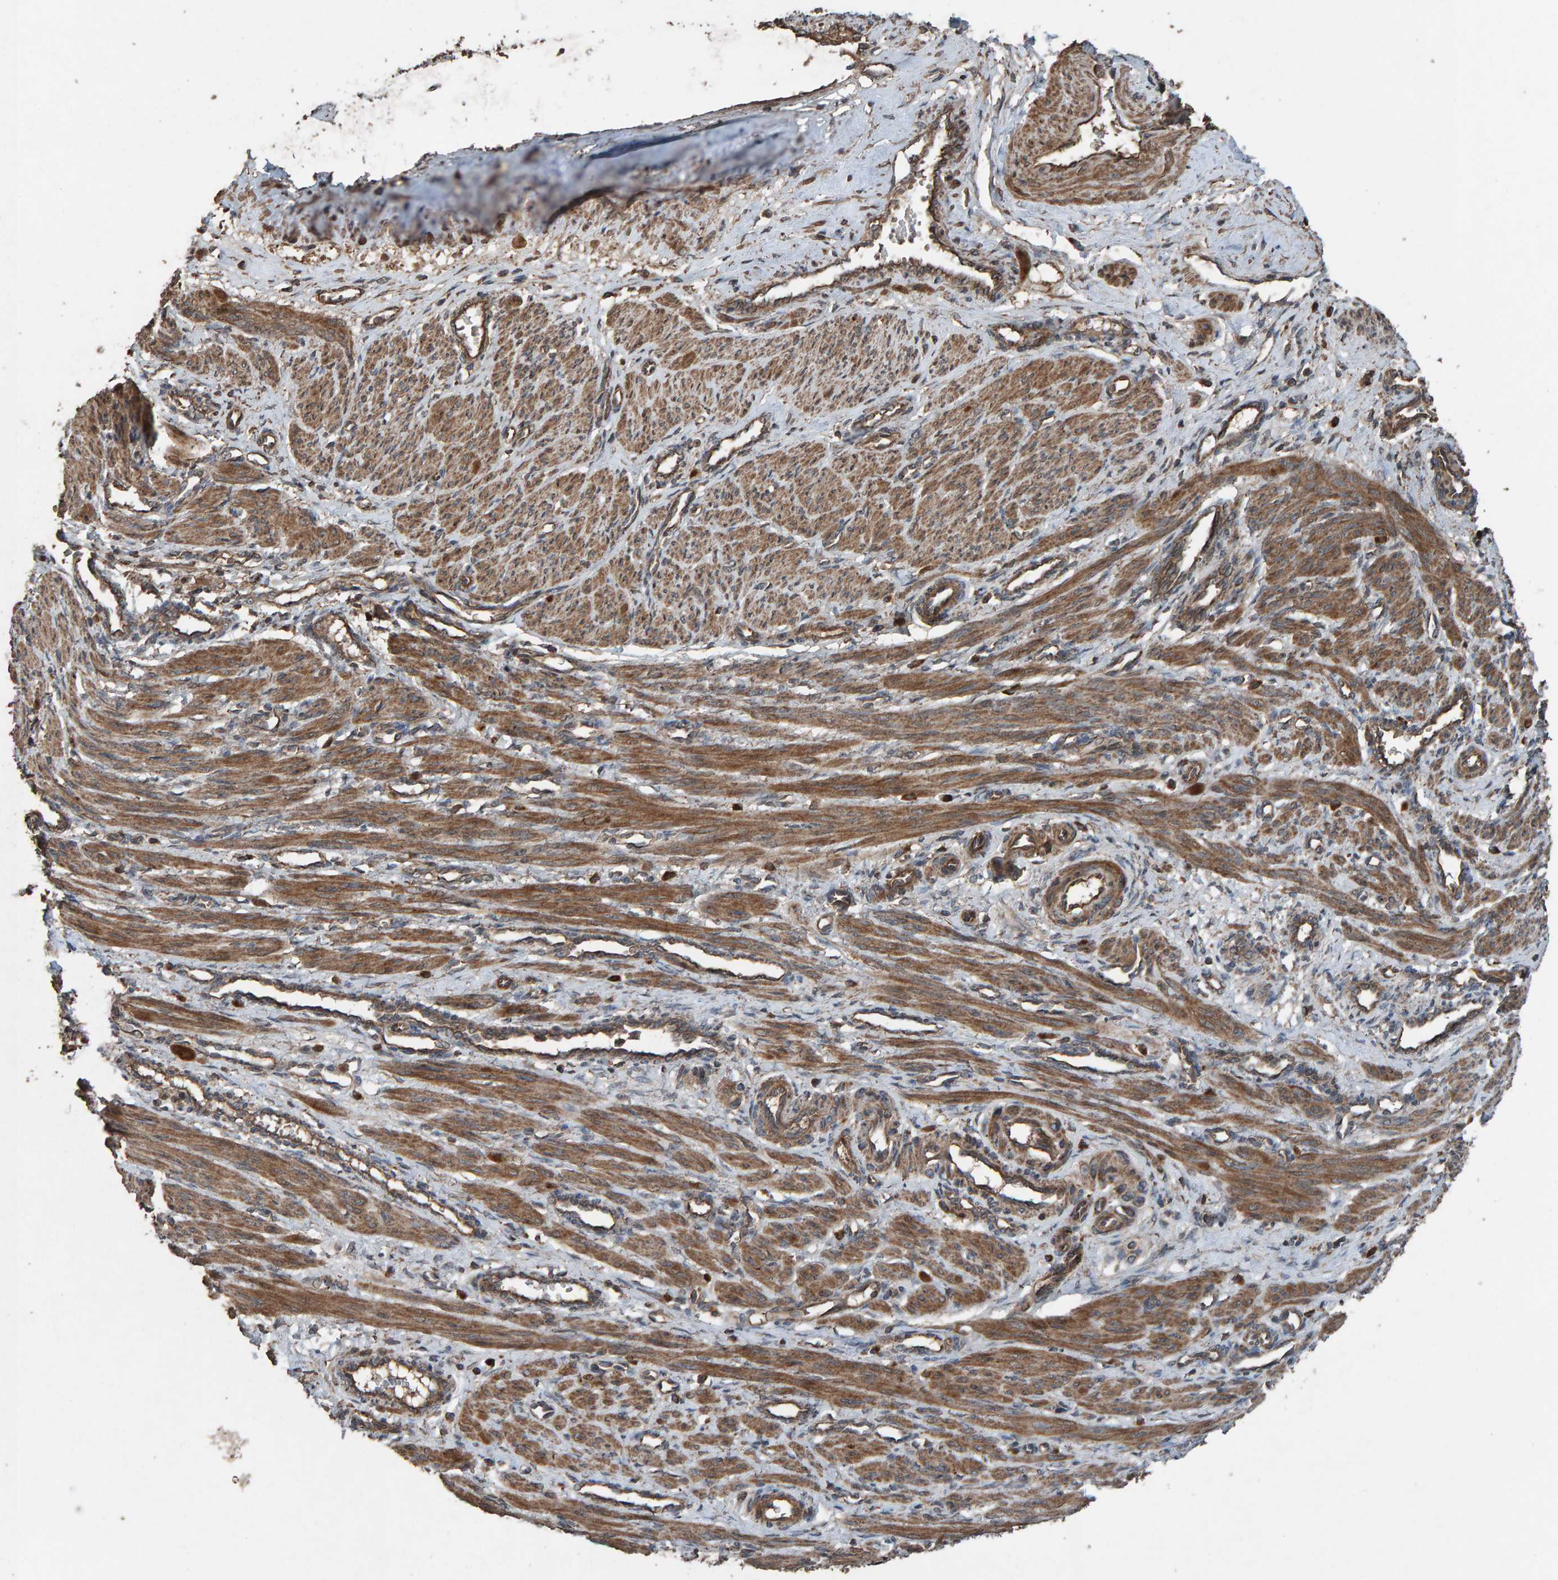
{"staining": {"intensity": "moderate", "quantity": ">75%", "location": "cytoplasmic/membranous"}, "tissue": "smooth muscle", "cell_type": "Smooth muscle cells", "image_type": "normal", "snomed": [{"axis": "morphology", "description": "Normal tissue, NOS"}, {"axis": "topography", "description": "Endometrium"}], "caption": "Smooth muscle cells display medium levels of moderate cytoplasmic/membranous positivity in approximately >75% of cells in normal human smooth muscle.", "gene": "DUS1L", "patient": {"sex": "female", "age": 33}}